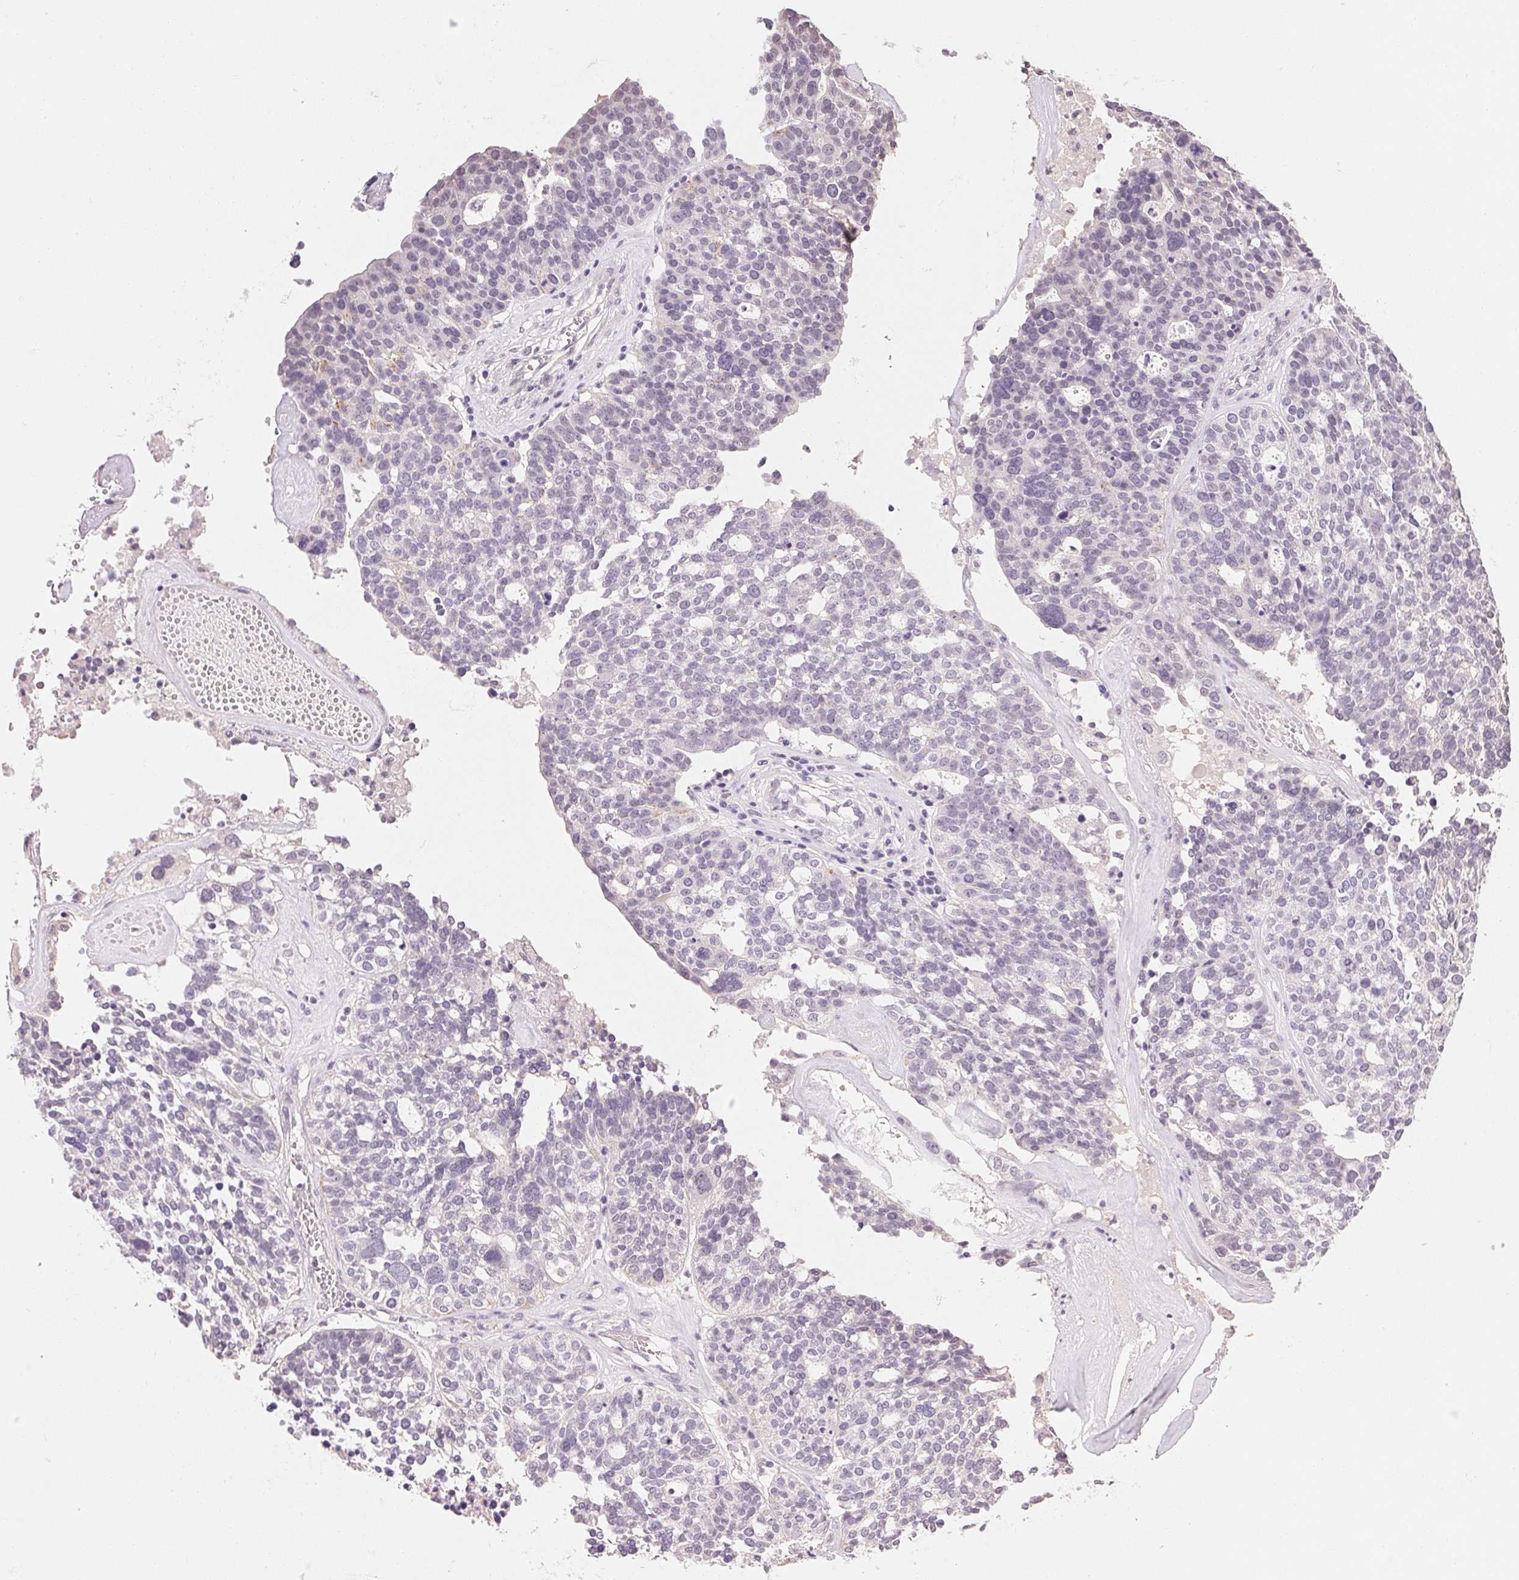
{"staining": {"intensity": "negative", "quantity": "none", "location": "none"}, "tissue": "ovarian cancer", "cell_type": "Tumor cells", "image_type": "cancer", "snomed": [{"axis": "morphology", "description": "Cystadenocarcinoma, serous, NOS"}, {"axis": "topography", "description": "Ovary"}], "caption": "The micrograph reveals no significant positivity in tumor cells of ovarian cancer (serous cystadenocarcinoma). Nuclei are stained in blue.", "gene": "FNDC4", "patient": {"sex": "female", "age": 59}}